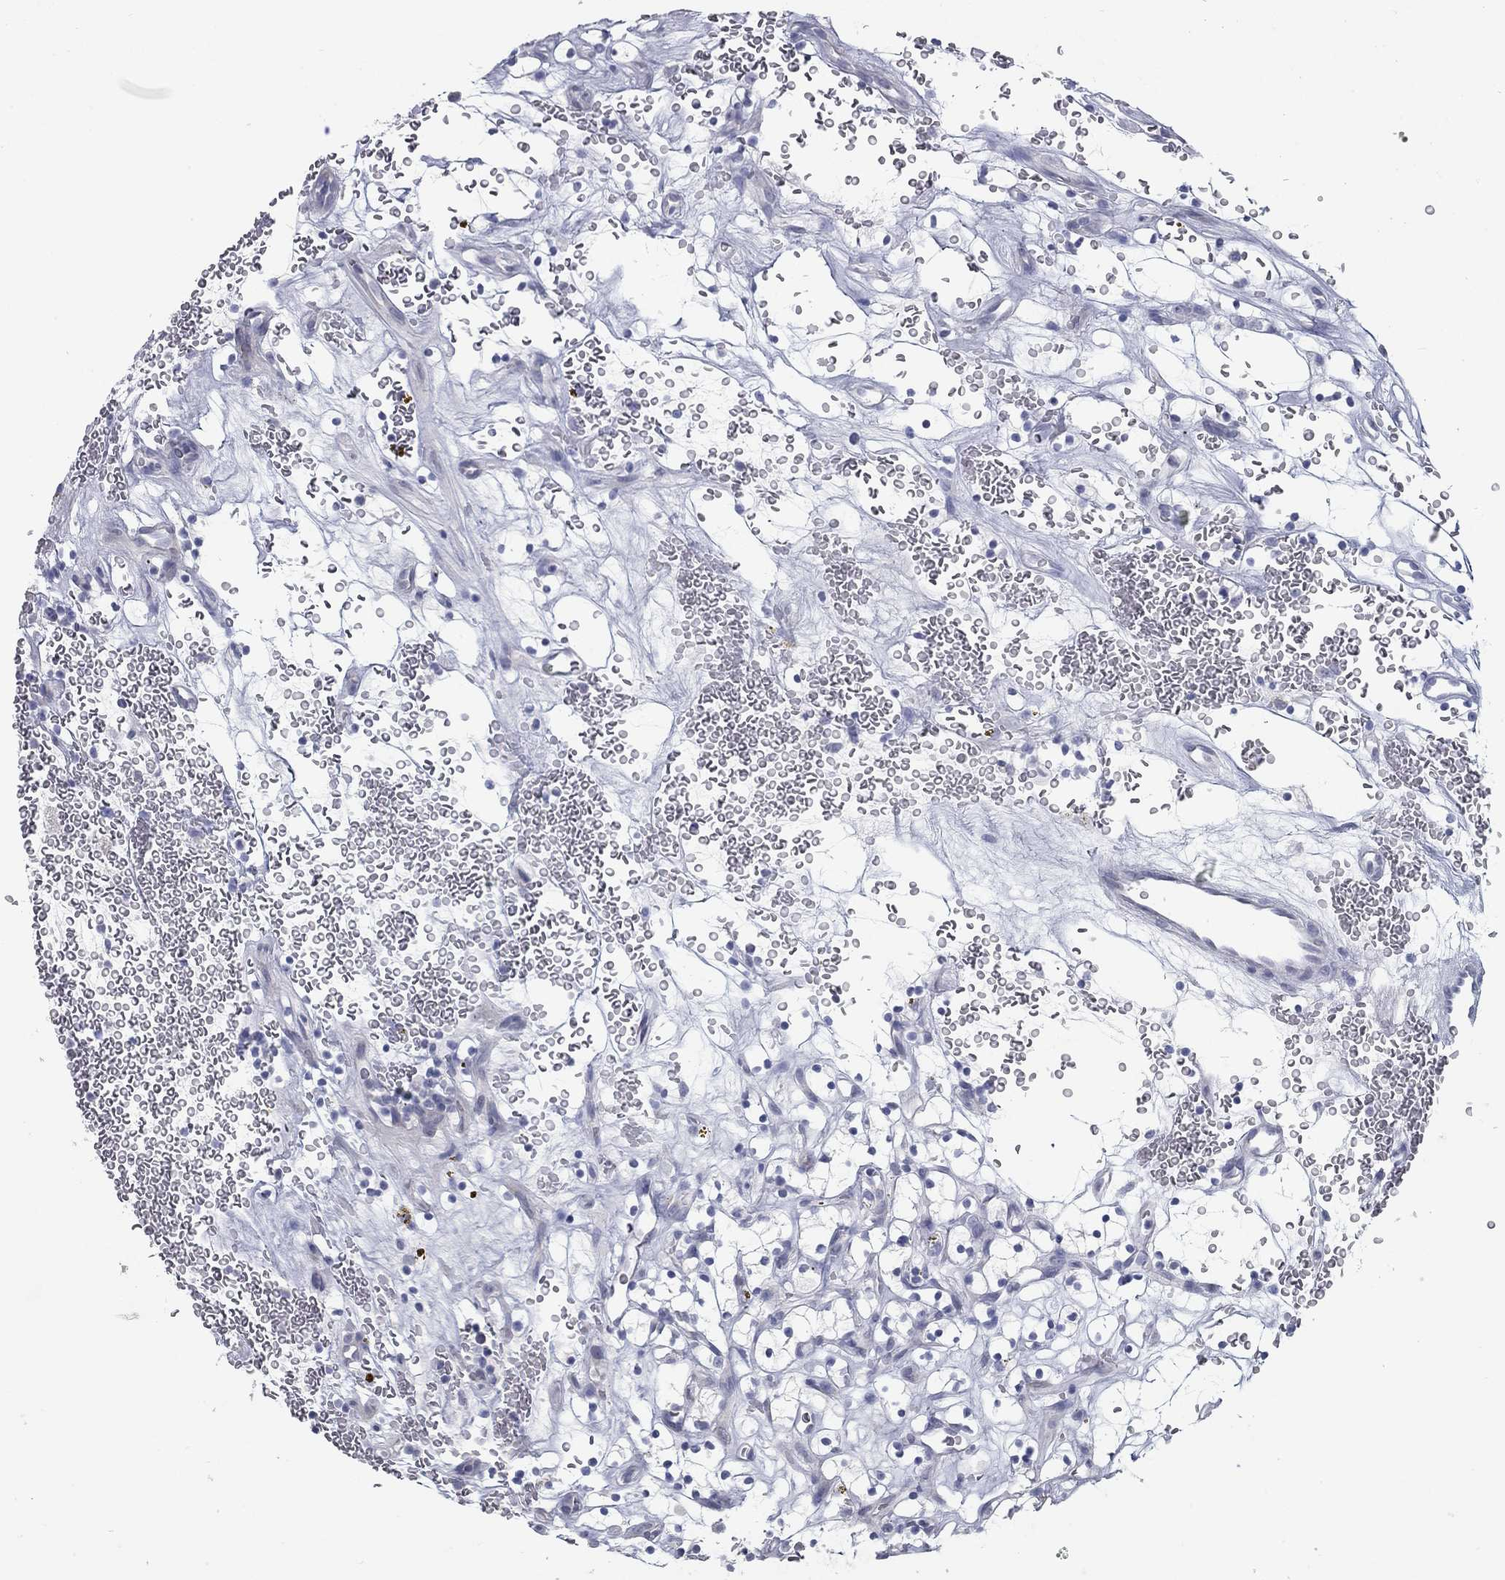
{"staining": {"intensity": "negative", "quantity": "none", "location": "none"}, "tissue": "renal cancer", "cell_type": "Tumor cells", "image_type": "cancer", "snomed": [{"axis": "morphology", "description": "Adenocarcinoma, NOS"}, {"axis": "topography", "description": "Kidney"}], "caption": "There is no significant staining in tumor cells of adenocarcinoma (renal). The staining was performed using DAB to visualize the protein expression in brown, while the nuclei were stained in blue with hematoxylin (Magnification: 20x).", "gene": "TAC1", "patient": {"sex": "female", "age": 64}}